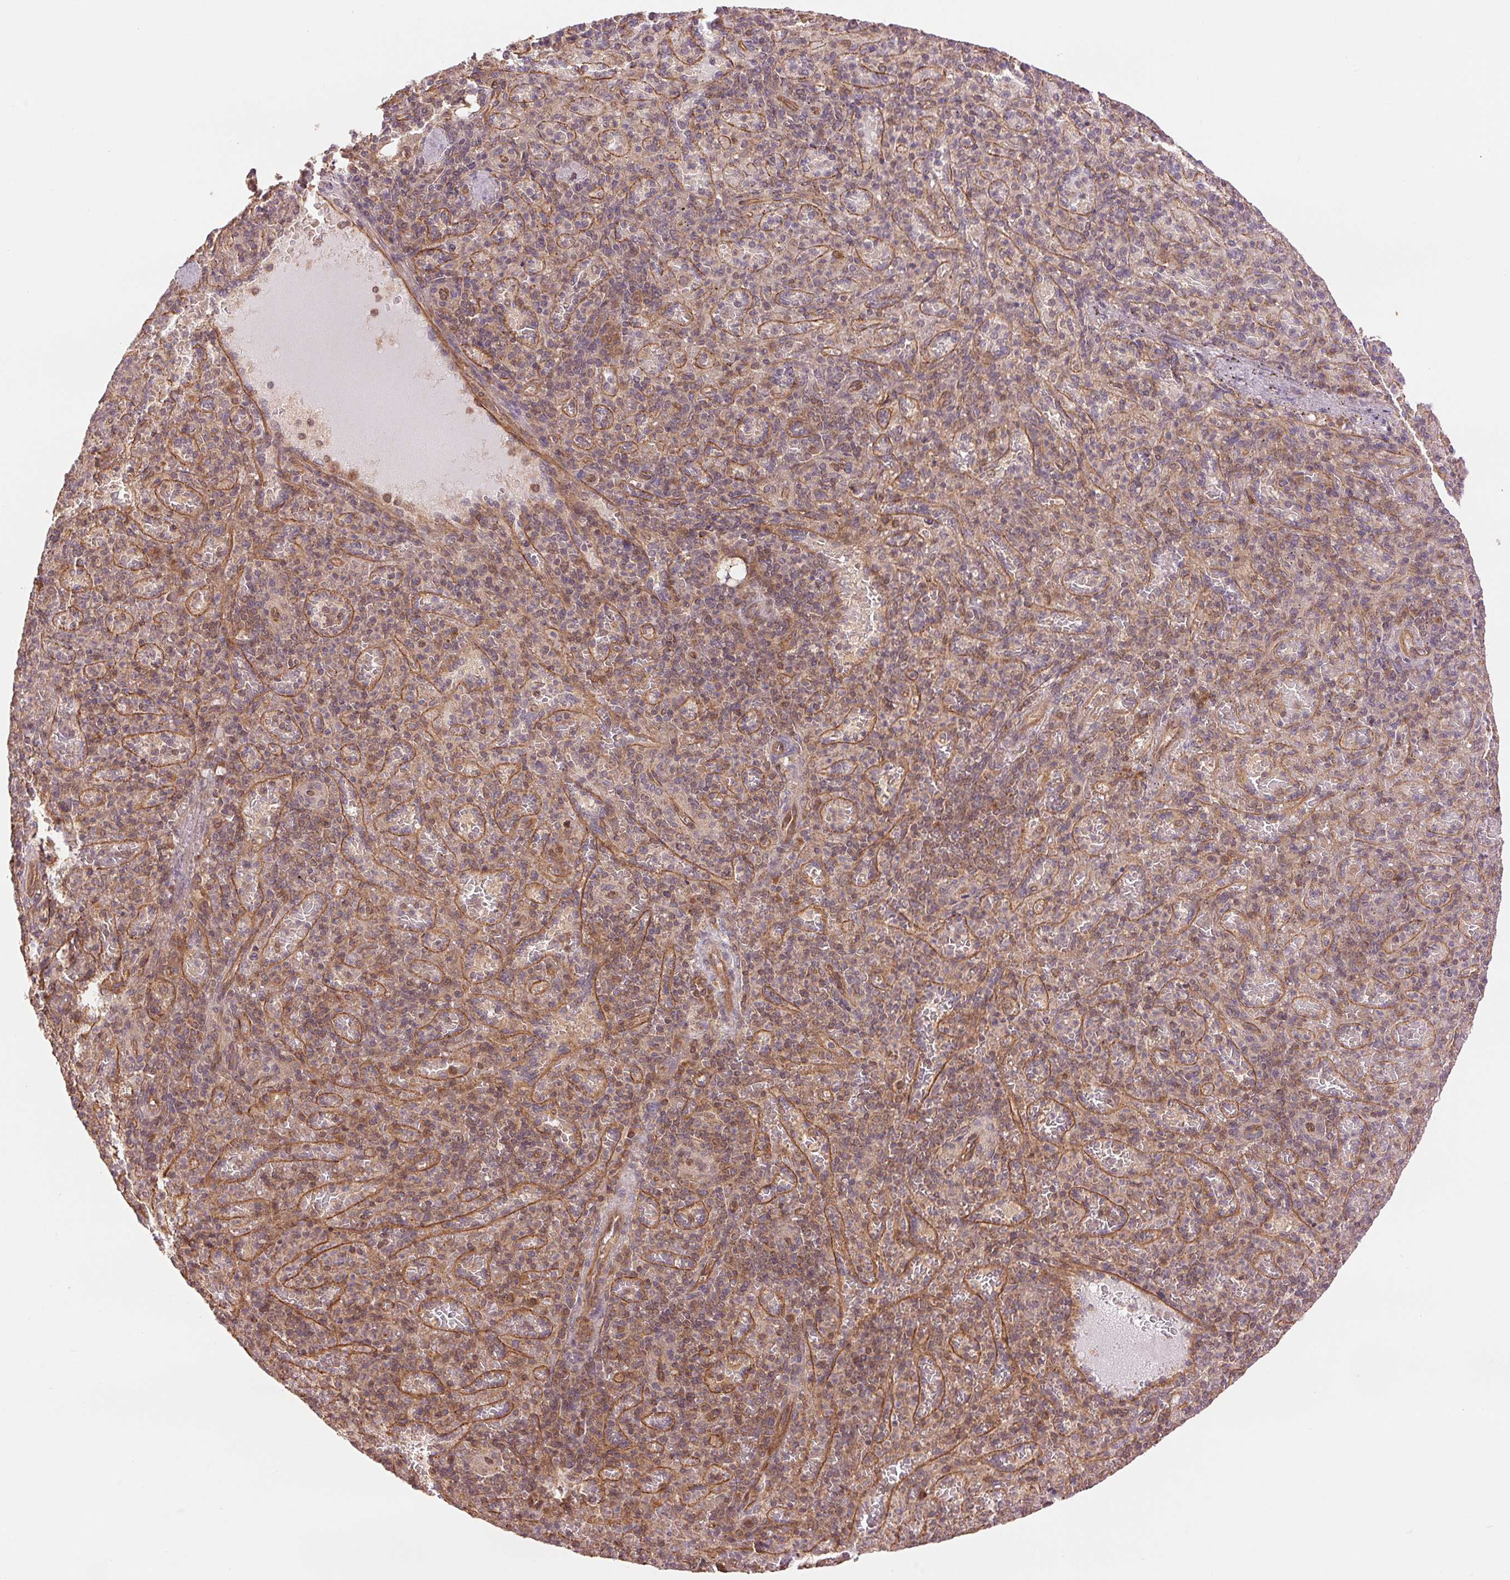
{"staining": {"intensity": "weak", "quantity": ">75%", "location": "cytoplasmic/membranous"}, "tissue": "spleen", "cell_type": "Cells in red pulp", "image_type": "normal", "snomed": [{"axis": "morphology", "description": "Normal tissue, NOS"}, {"axis": "topography", "description": "Spleen"}], "caption": "A high-resolution micrograph shows immunohistochemistry staining of benign spleen, which exhibits weak cytoplasmic/membranous positivity in approximately >75% of cells in red pulp.", "gene": "STARD7", "patient": {"sex": "female", "age": 74}}